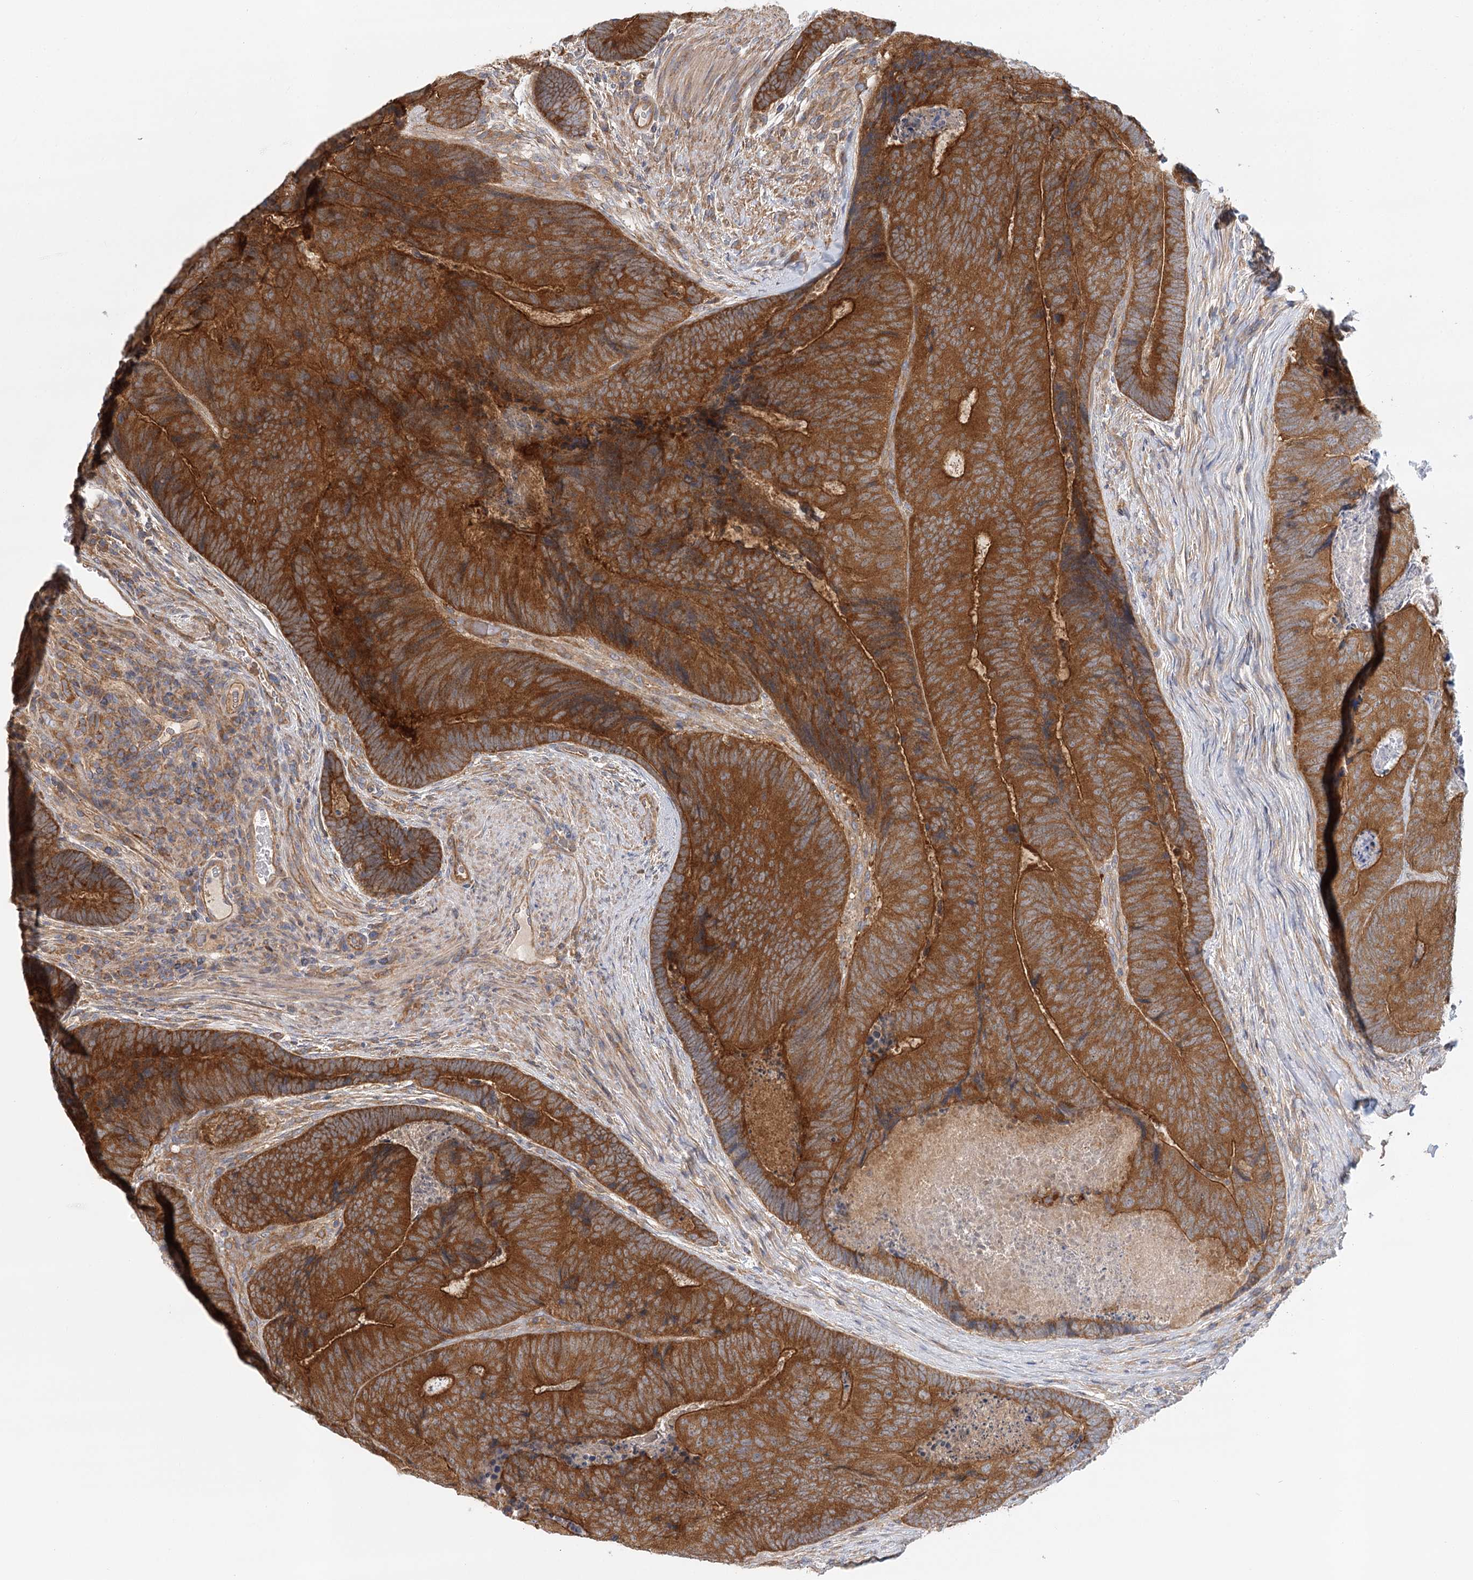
{"staining": {"intensity": "strong", "quantity": ">75%", "location": "cytoplasmic/membranous"}, "tissue": "colorectal cancer", "cell_type": "Tumor cells", "image_type": "cancer", "snomed": [{"axis": "morphology", "description": "Adenocarcinoma, NOS"}, {"axis": "topography", "description": "Colon"}], "caption": "Immunohistochemistry (DAB) staining of colorectal adenocarcinoma exhibits strong cytoplasmic/membranous protein expression in approximately >75% of tumor cells.", "gene": "UMPS", "patient": {"sex": "female", "age": 67}}